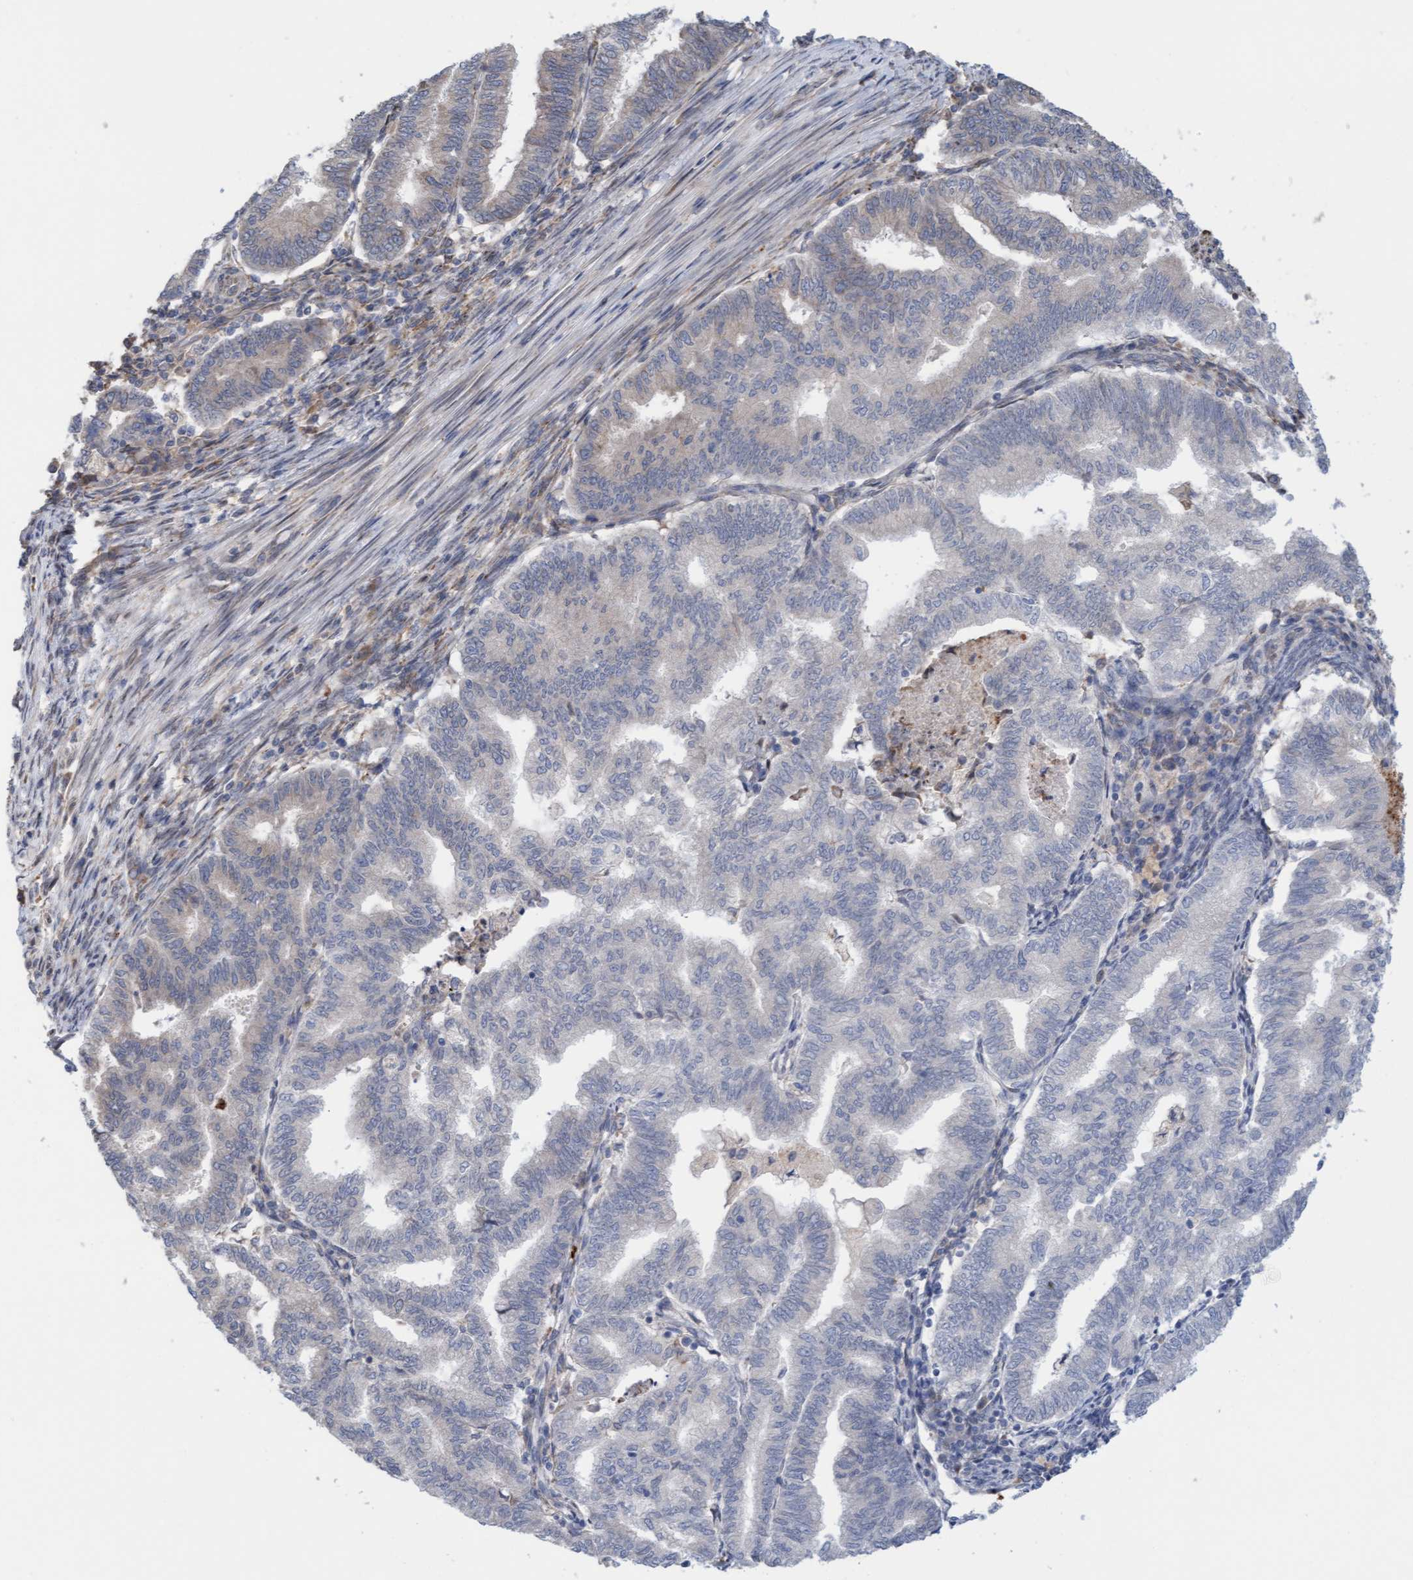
{"staining": {"intensity": "negative", "quantity": "none", "location": "none"}, "tissue": "endometrial cancer", "cell_type": "Tumor cells", "image_type": "cancer", "snomed": [{"axis": "morphology", "description": "Polyp, NOS"}, {"axis": "morphology", "description": "Adenocarcinoma, NOS"}, {"axis": "morphology", "description": "Adenoma, NOS"}, {"axis": "topography", "description": "Endometrium"}], "caption": "Endometrial cancer (polyp) was stained to show a protein in brown. There is no significant staining in tumor cells. Brightfield microscopy of IHC stained with DAB (3,3'-diaminobenzidine) (brown) and hematoxylin (blue), captured at high magnification.", "gene": "MMP8", "patient": {"sex": "female", "age": 79}}